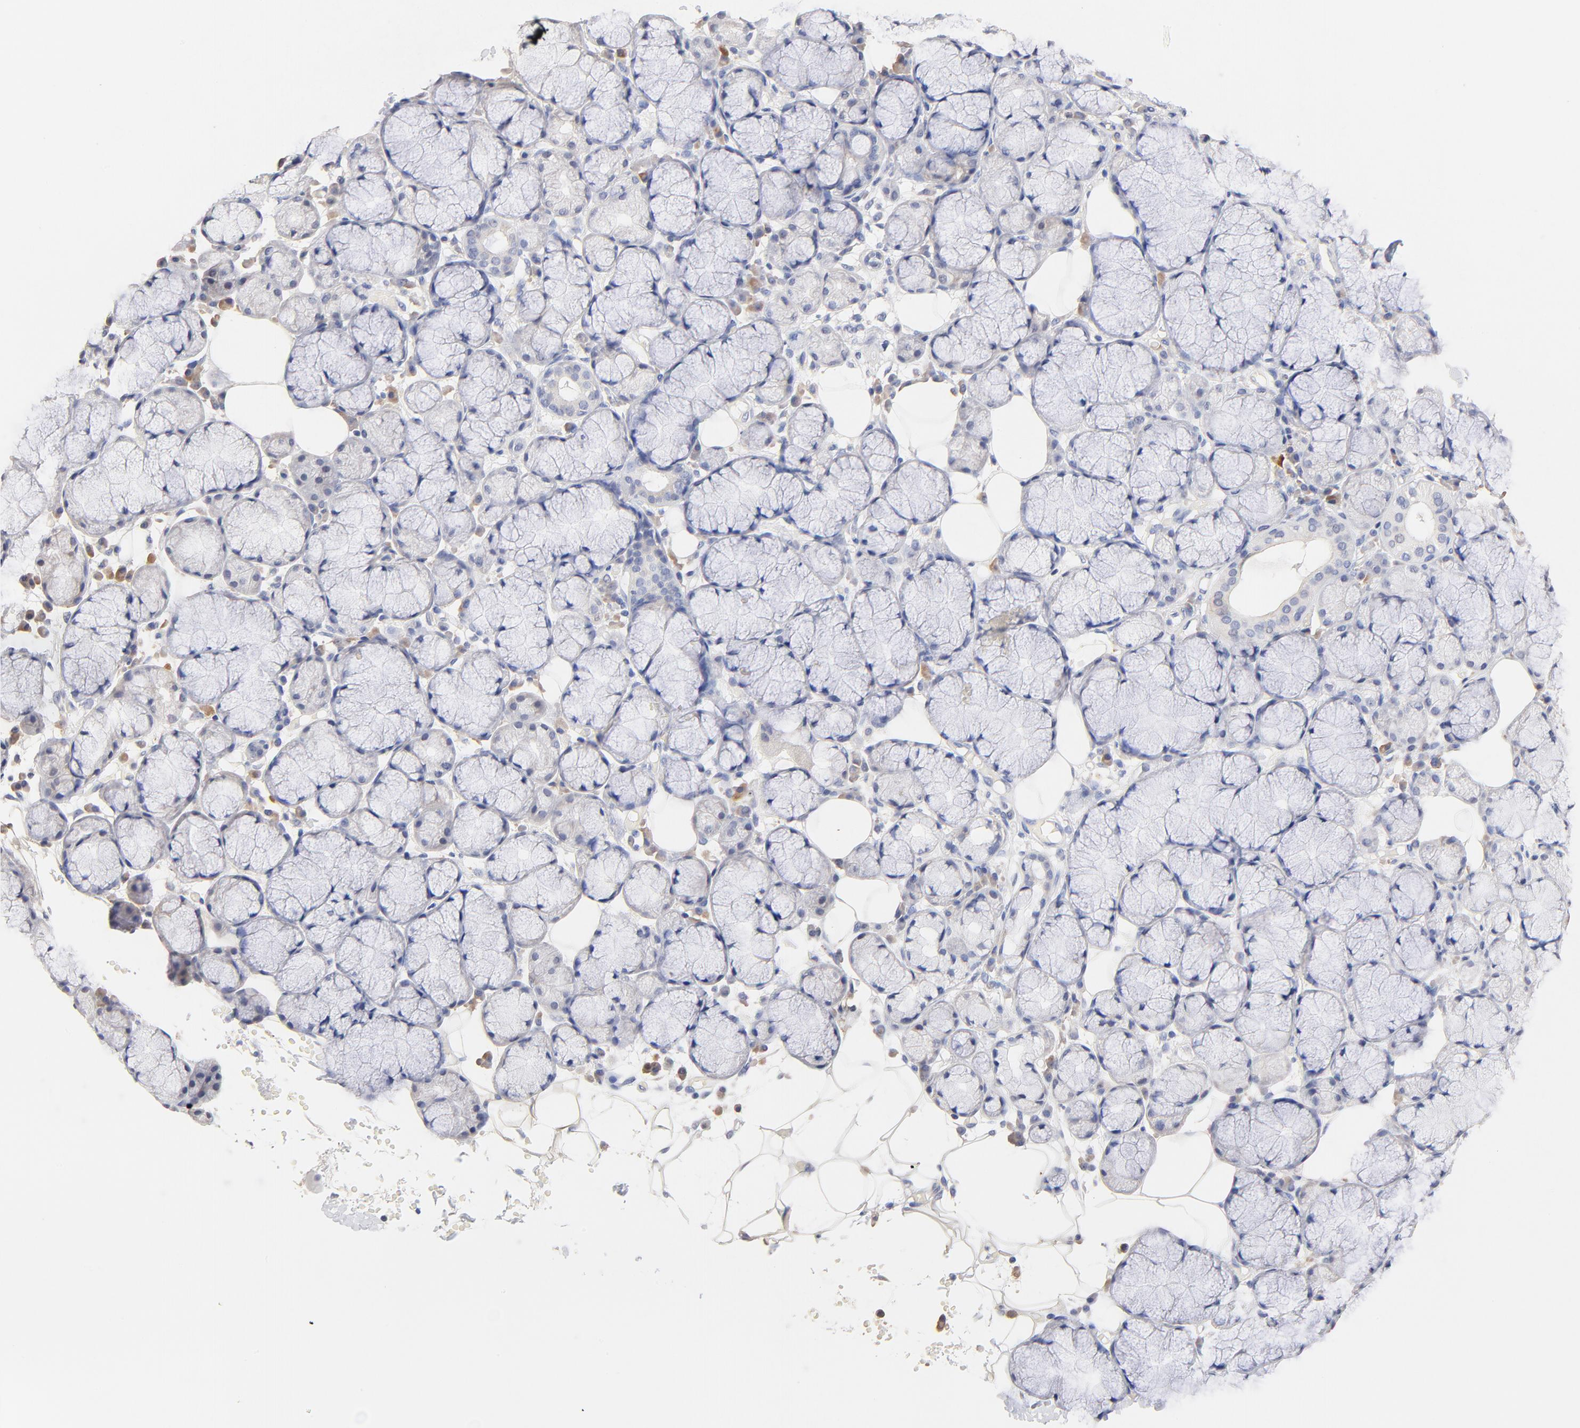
{"staining": {"intensity": "negative", "quantity": "none", "location": "none"}, "tissue": "salivary gland", "cell_type": "Glandular cells", "image_type": "normal", "snomed": [{"axis": "morphology", "description": "Normal tissue, NOS"}, {"axis": "topography", "description": "Skeletal muscle"}, {"axis": "topography", "description": "Oral tissue"}, {"axis": "topography", "description": "Salivary gland"}, {"axis": "topography", "description": "Peripheral nerve tissue"}], "caption": "Image shows no significant protein positivity in glandular cells of normal salivary gland.", "gene": "TWNK", "patient": {"sex": "male", "age": 54}}